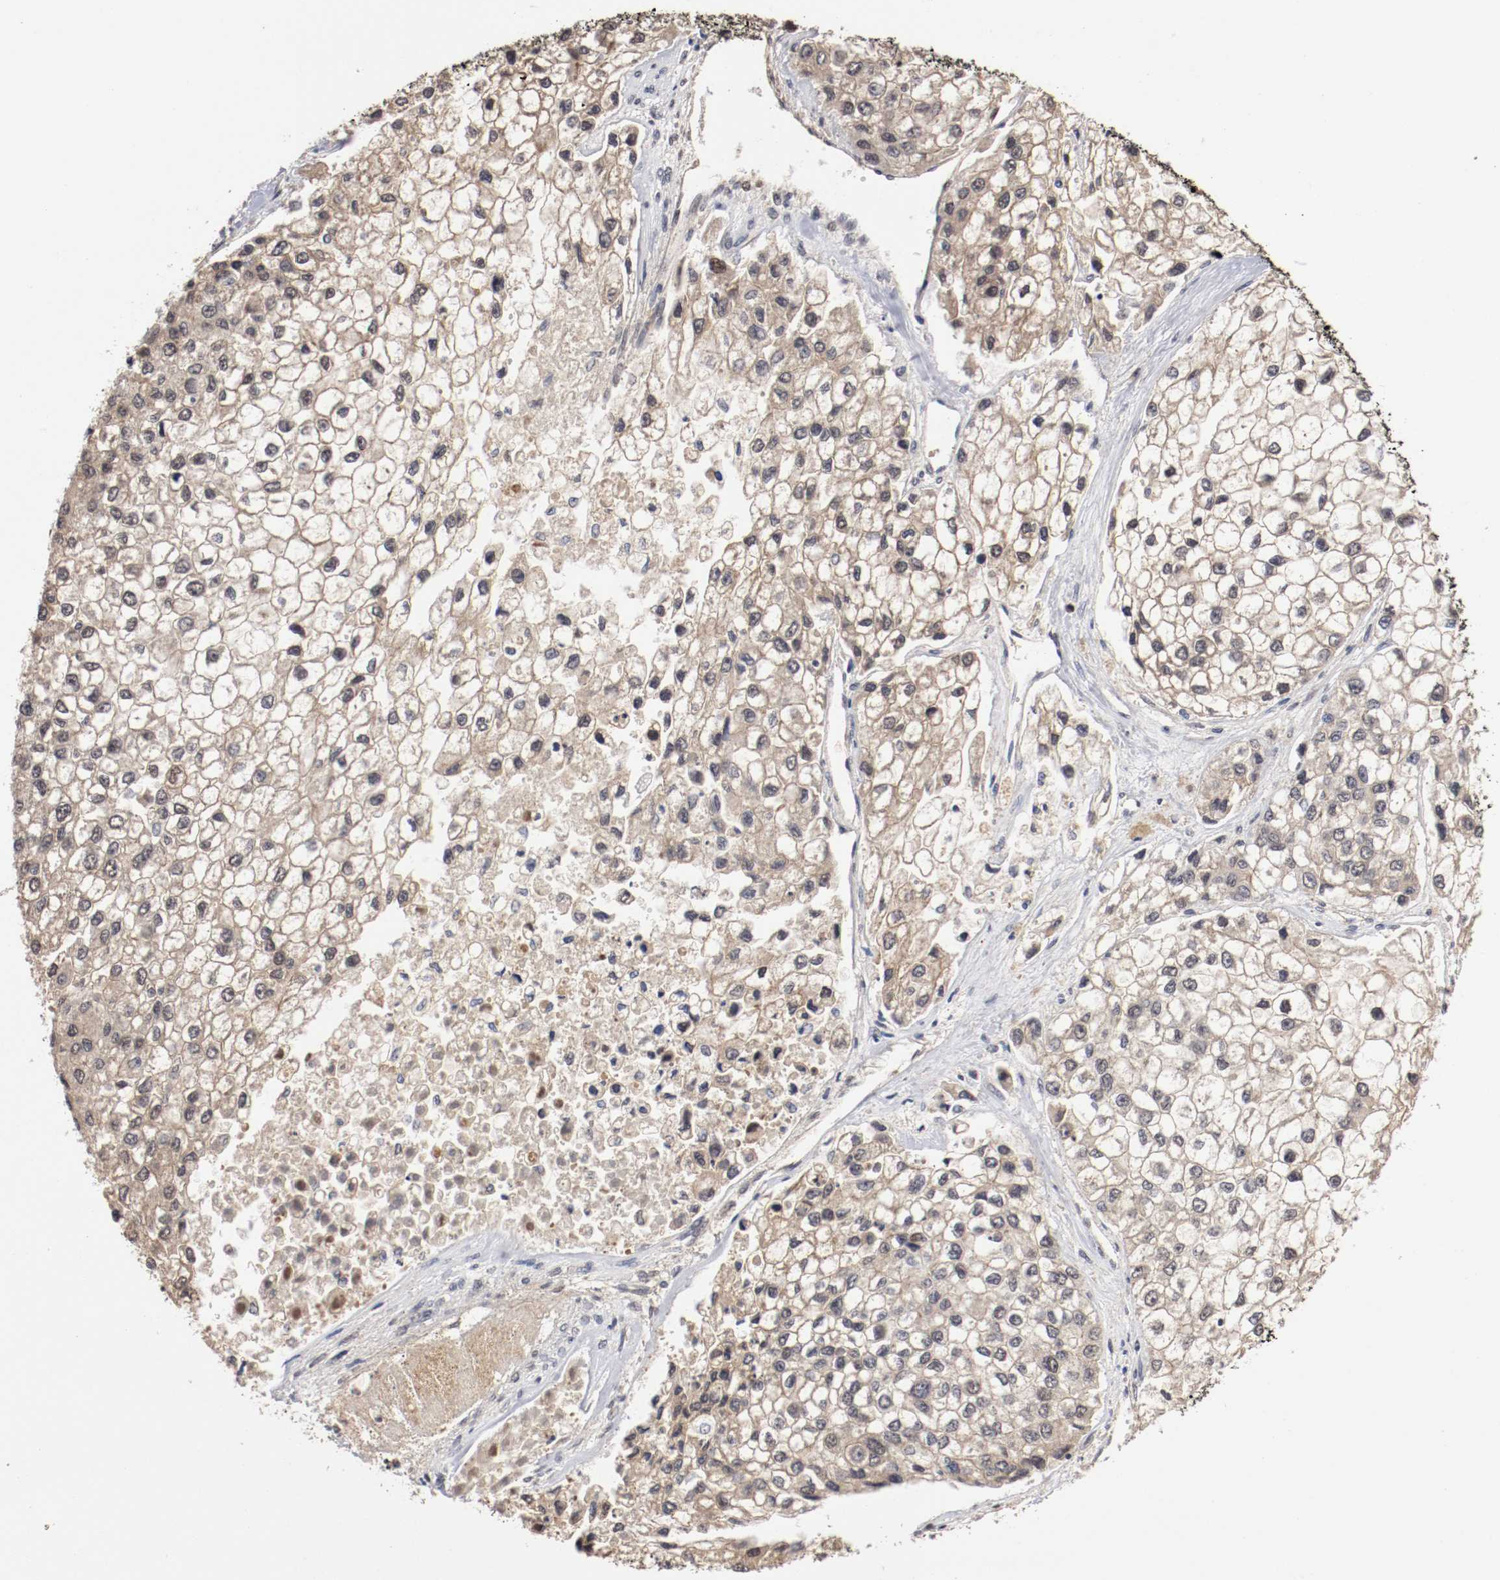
{"staining": {"intensity": "weak", "quantity": "25%-75%", "location": "cytoplasmic/membranous,nuclear"}, "tissue": "liver cancer", "cell_type": "Tumor cells", "image_type": "cancer", "snomed": [{"axis": "morphology", "description": "Carcinoma, Hepatocellular, NOS"}, {"axis": "topography", "description": "Liver"}], "caption": "There is low levels of weak cytoplasmic/membranous and nuclear staining in tumor cells of liver cancer, as demonstrated by immunohistochemical staining (brown color).", "gene": "DNMT3B", "patient": {"sex": "female", "age": 66}}